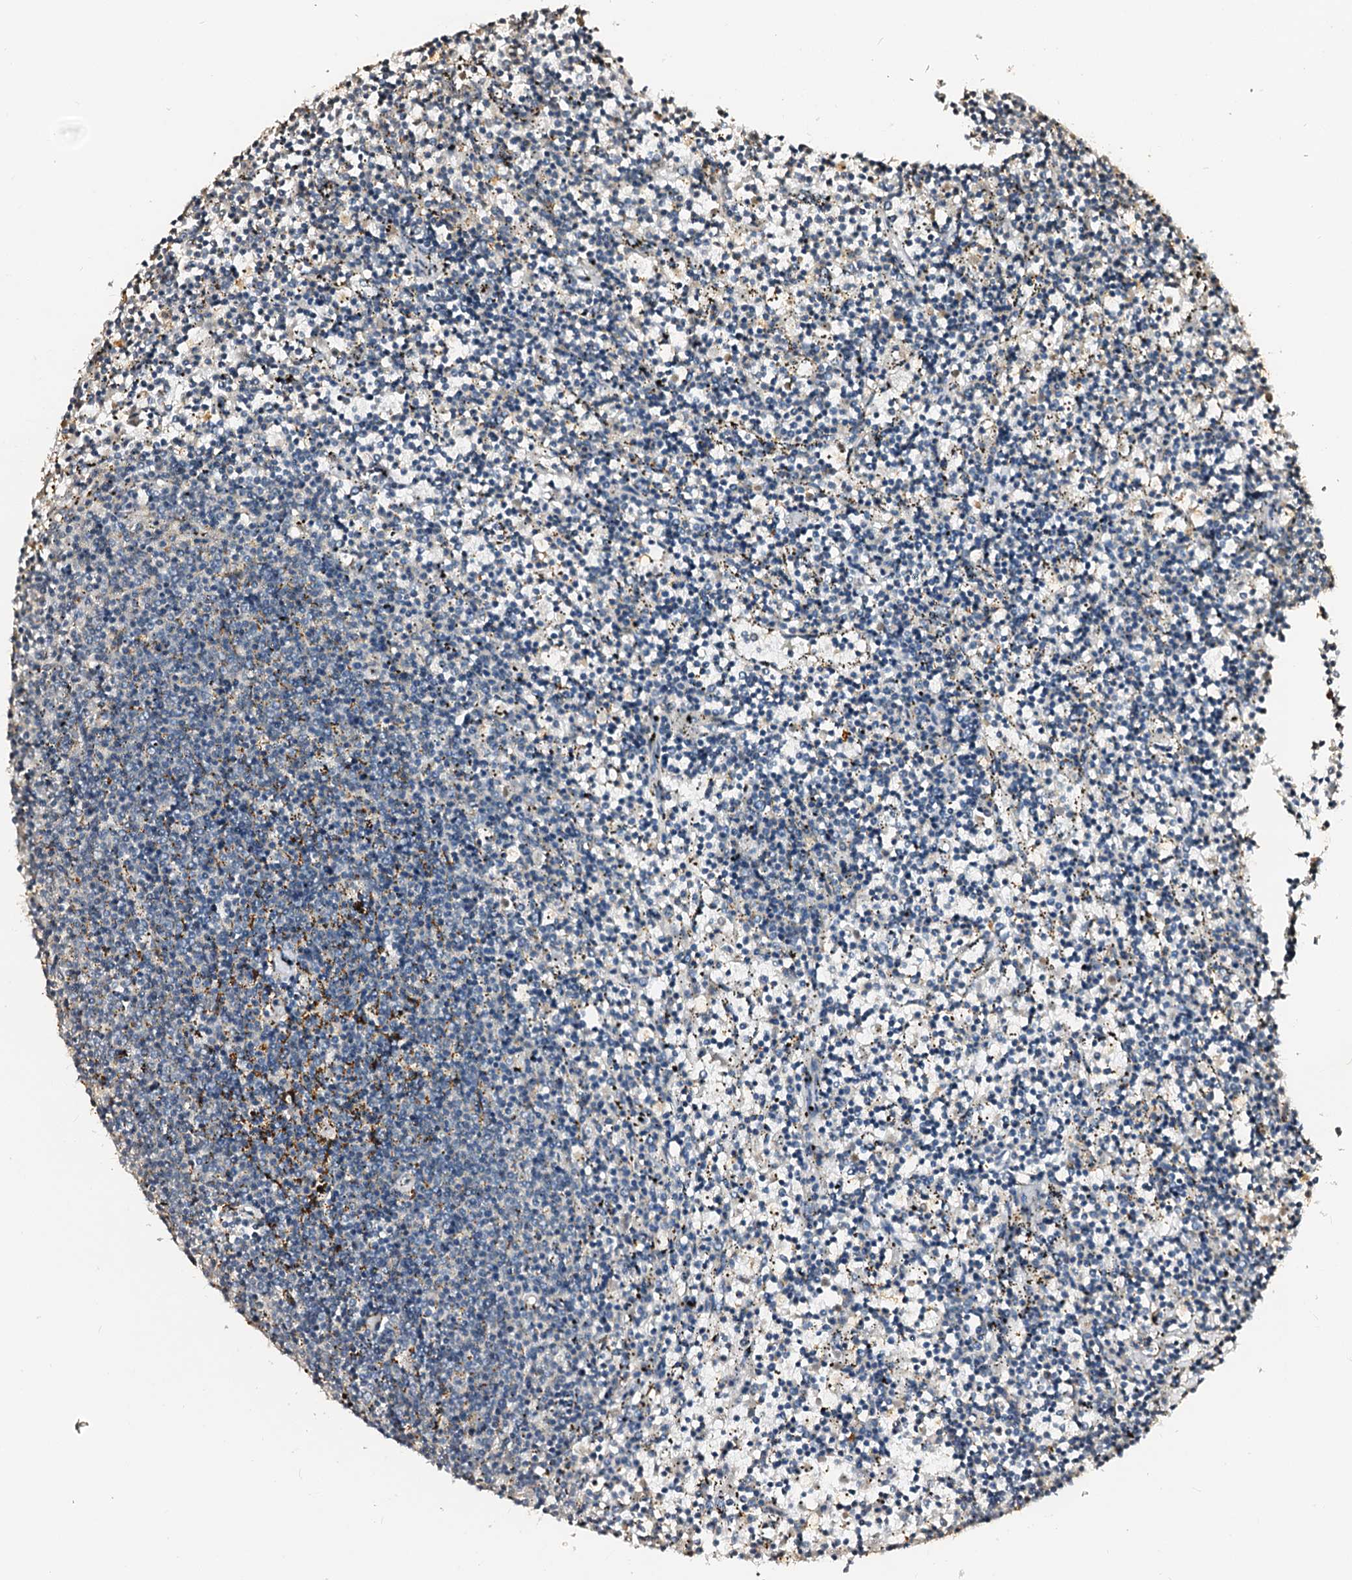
{"staining": {"intensity": "strong", "quantity": "<25%", "location": "cytoplasmic/membranous"}, "tissue": "lymphoma", "cell_type": "Tumor cells", "image_type": "cancer", "snomed": [{"axis": "morphology", "description": "Malignant lymphoma, non-Hodgkin's type, Low grade"}, {"axis": "topography", "description": "Spleen"}], "caption": "Immunohistochemistry photomicrograph of neoplastic tissue: malignant lymphoma, non-Hodgkin's type (low-grade) stained using immunohistochemistry (IHC) displays medium levels of strong protein expression localized specifically in the cytoplasmic/membranous of tumor cells, appearing as a cytoplasmic/membranous brown color.", "gene": "MAOB", "patient": {"sex": "female", "age": 50}}